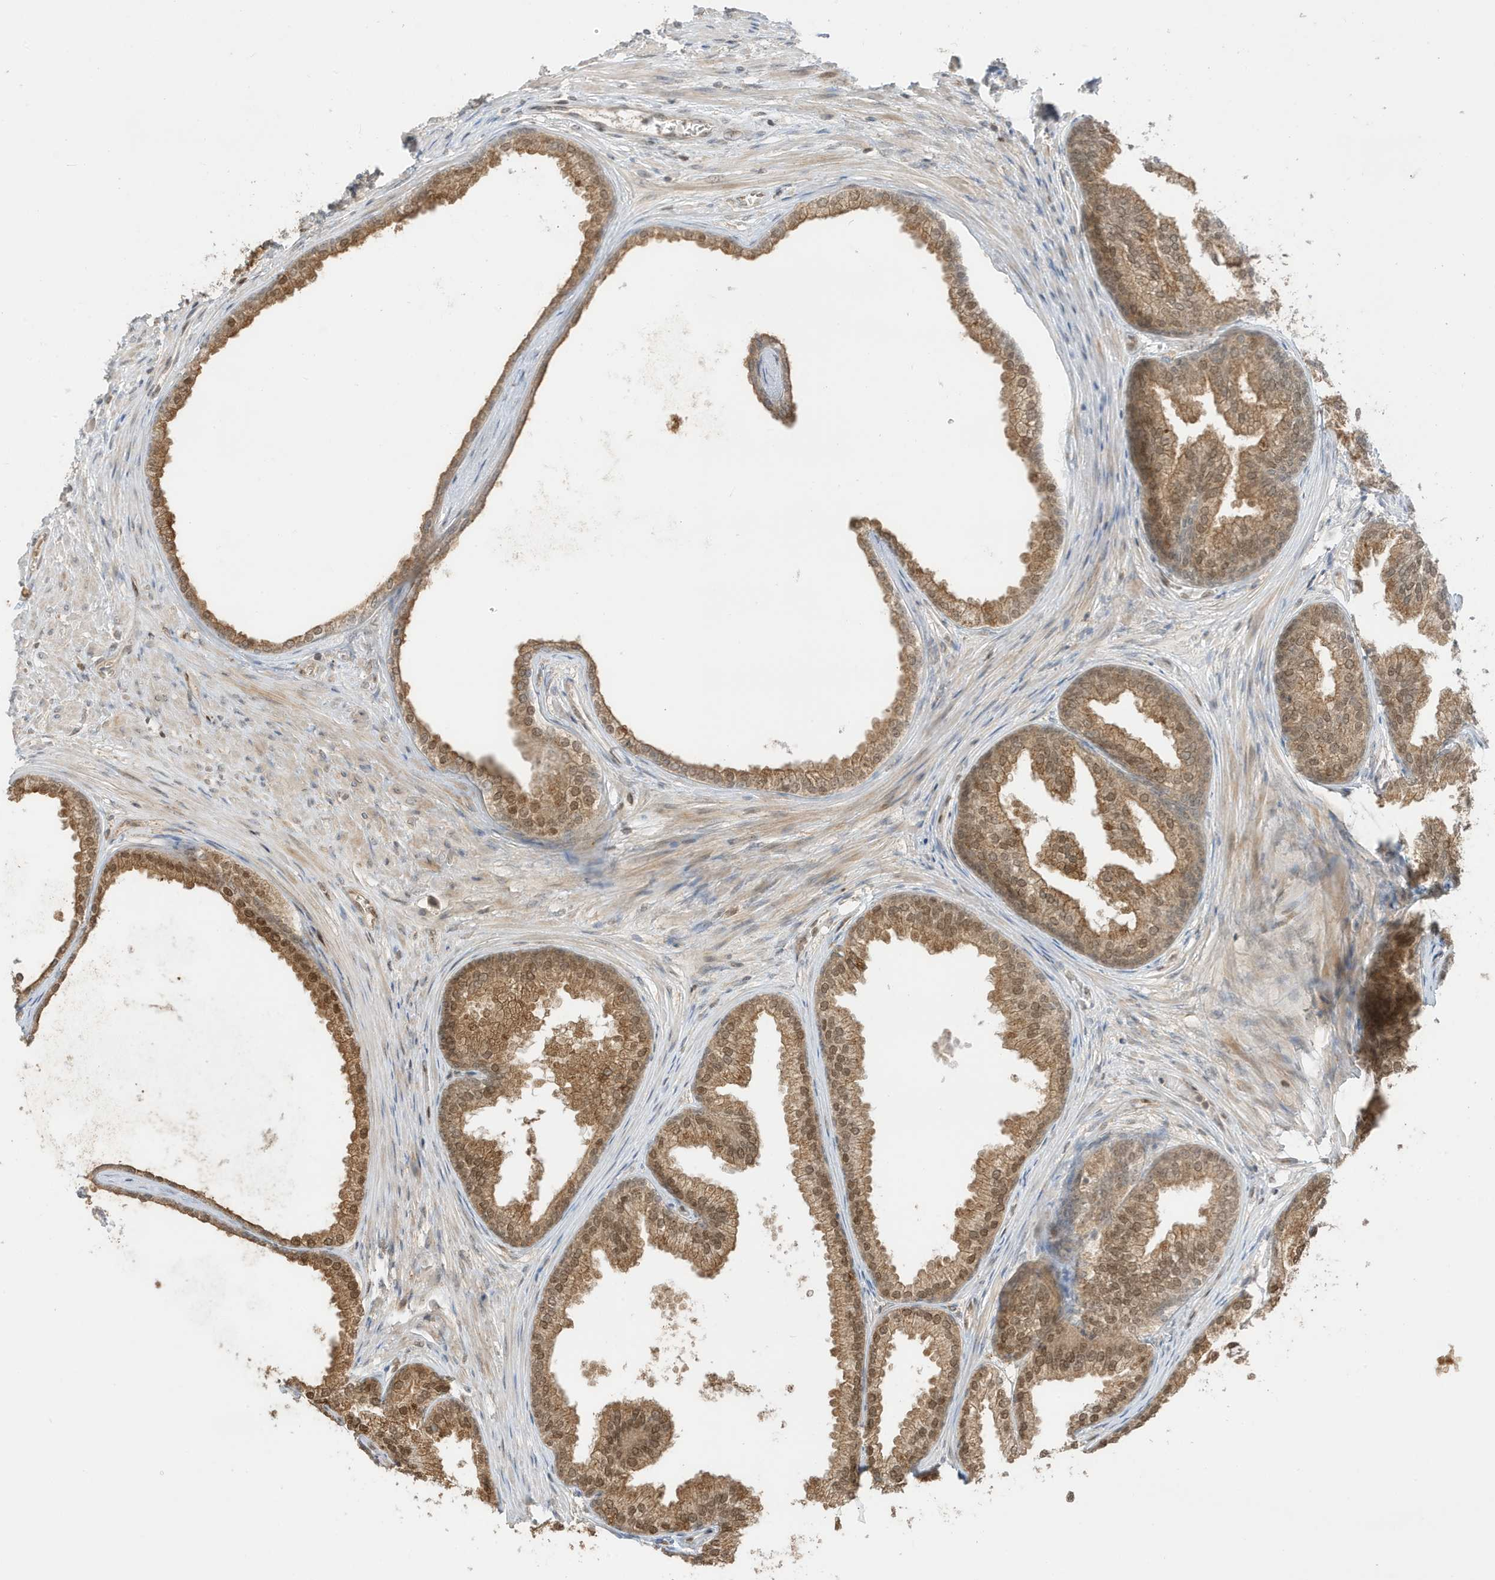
{"staining": {"intensity": "strong", "quantity": ">75%", "location": "cytoplasmic/membranous,nuclear"}, "tissue": "prostate", "cell_type": "Glandular cells", "image_type": "normal", "snomed": [{"axis": "morphology", "description": "Normal tissue, NOS"}, {"axis": "topography", "description": "Prostate"}], "caption": "Brown immunohistochemical staining in normal human prostate reveals strong cytoplasmic/membranous,nuclear positivity in about >75% of glandular cells.", "gene": "ZBTB41", "patient": {"sex": "male", "age": 76}}